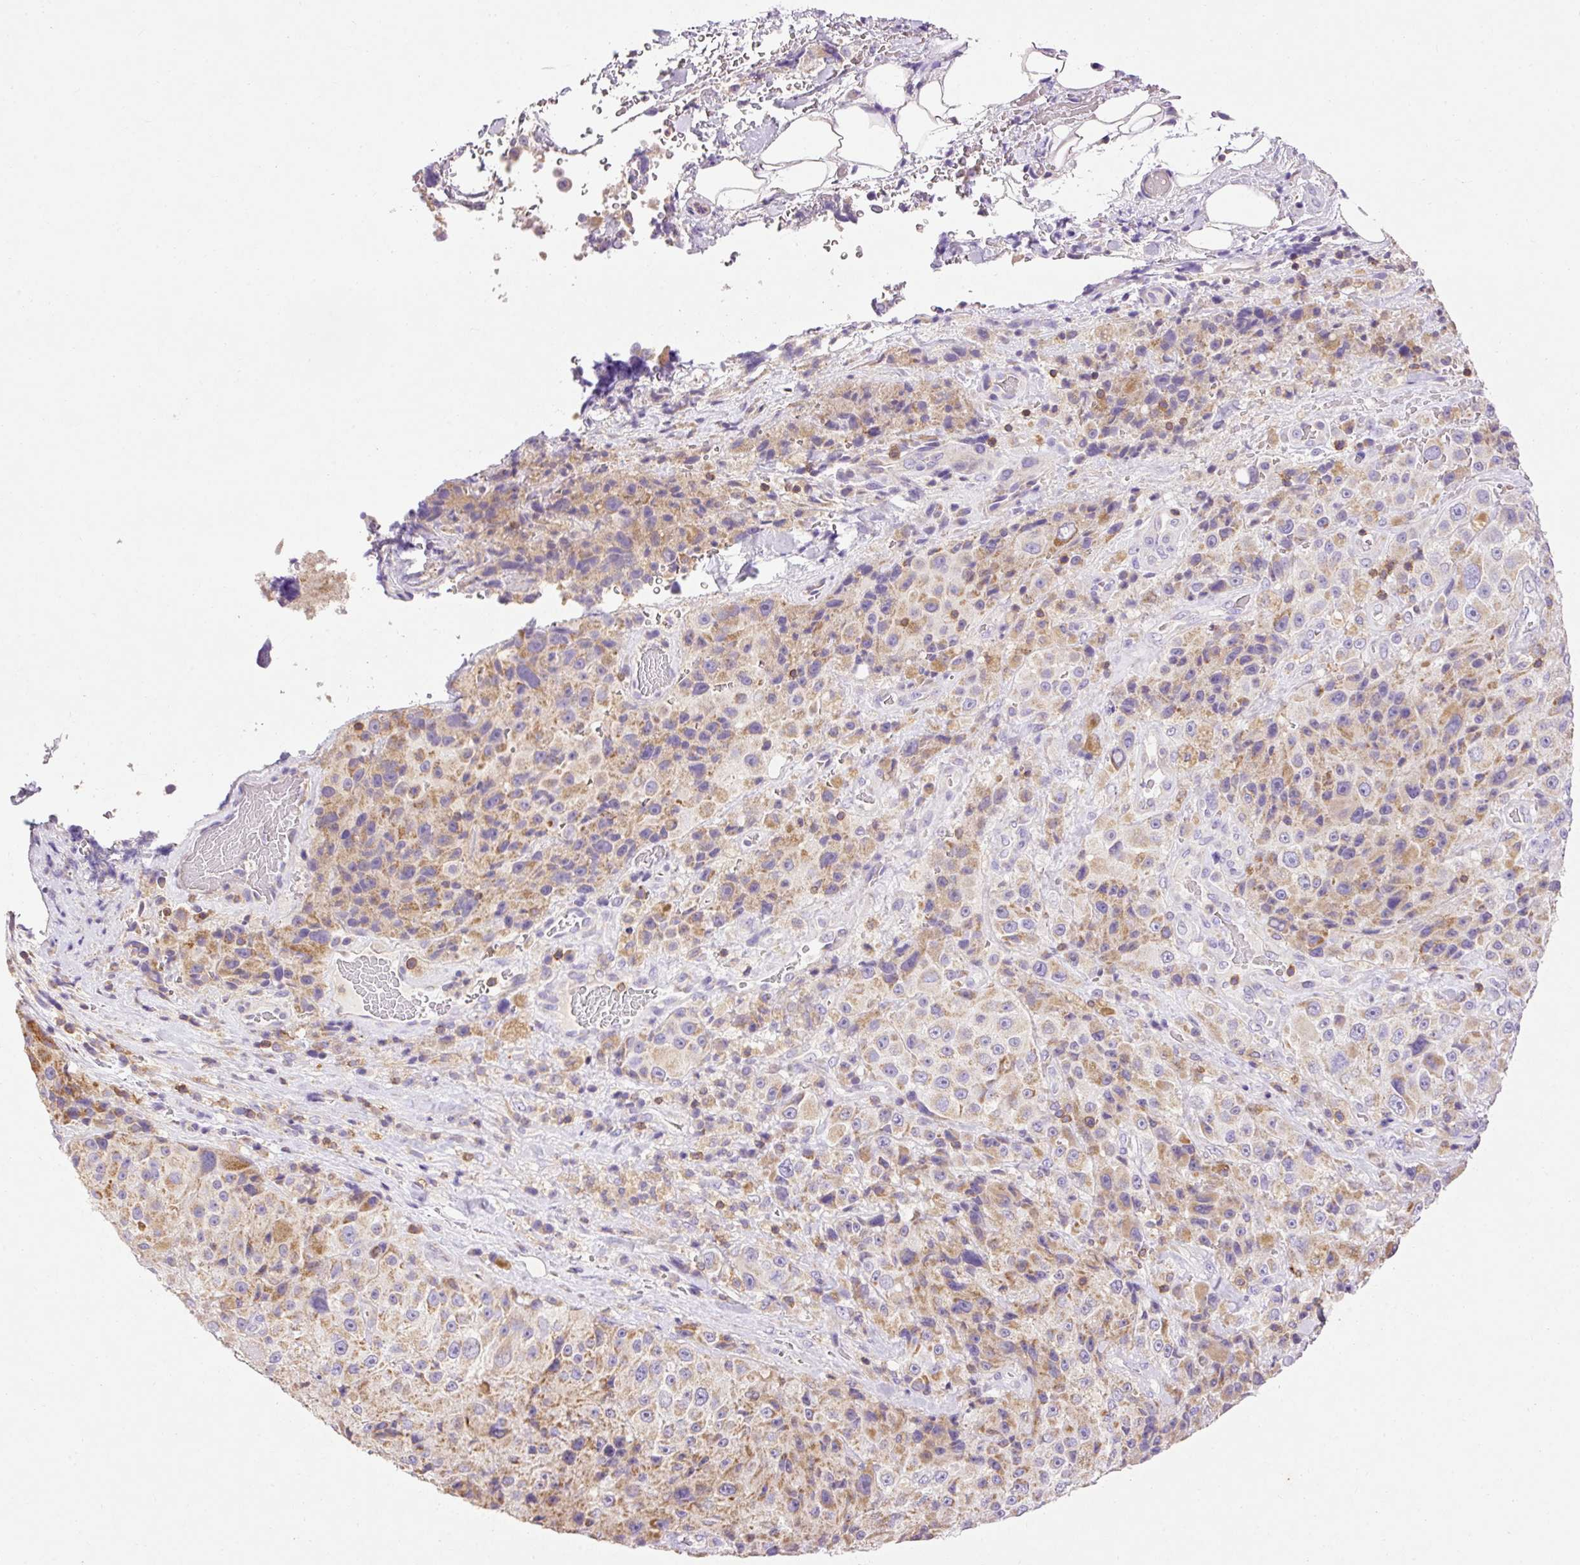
{"staining": {"intensity": "weak", "quantity": "25%-75%", "location": "cytoplasmic/membranous"}, "tissue": "melanoma", "cell_type": "Tumor cells", "image_type": "cancer", "snomed": [{"axis": "morphology", "description": "Malignant melanoma, Metastatic site"}, {"axis": "topography", "description": "Lymph node"}], "caption": "Protein staining demonstrates weak cytoplasmic/membranous expression in approximately 25%-75% of tumor cells in melanoma. The staining was performed using DAB to visualize the protein expression in brown, while the nuclei were stained in blue with hematoxylin (Magnification: 20x).", "gene": "IMMT", "patient": {"sex": "male", "age": 62}}